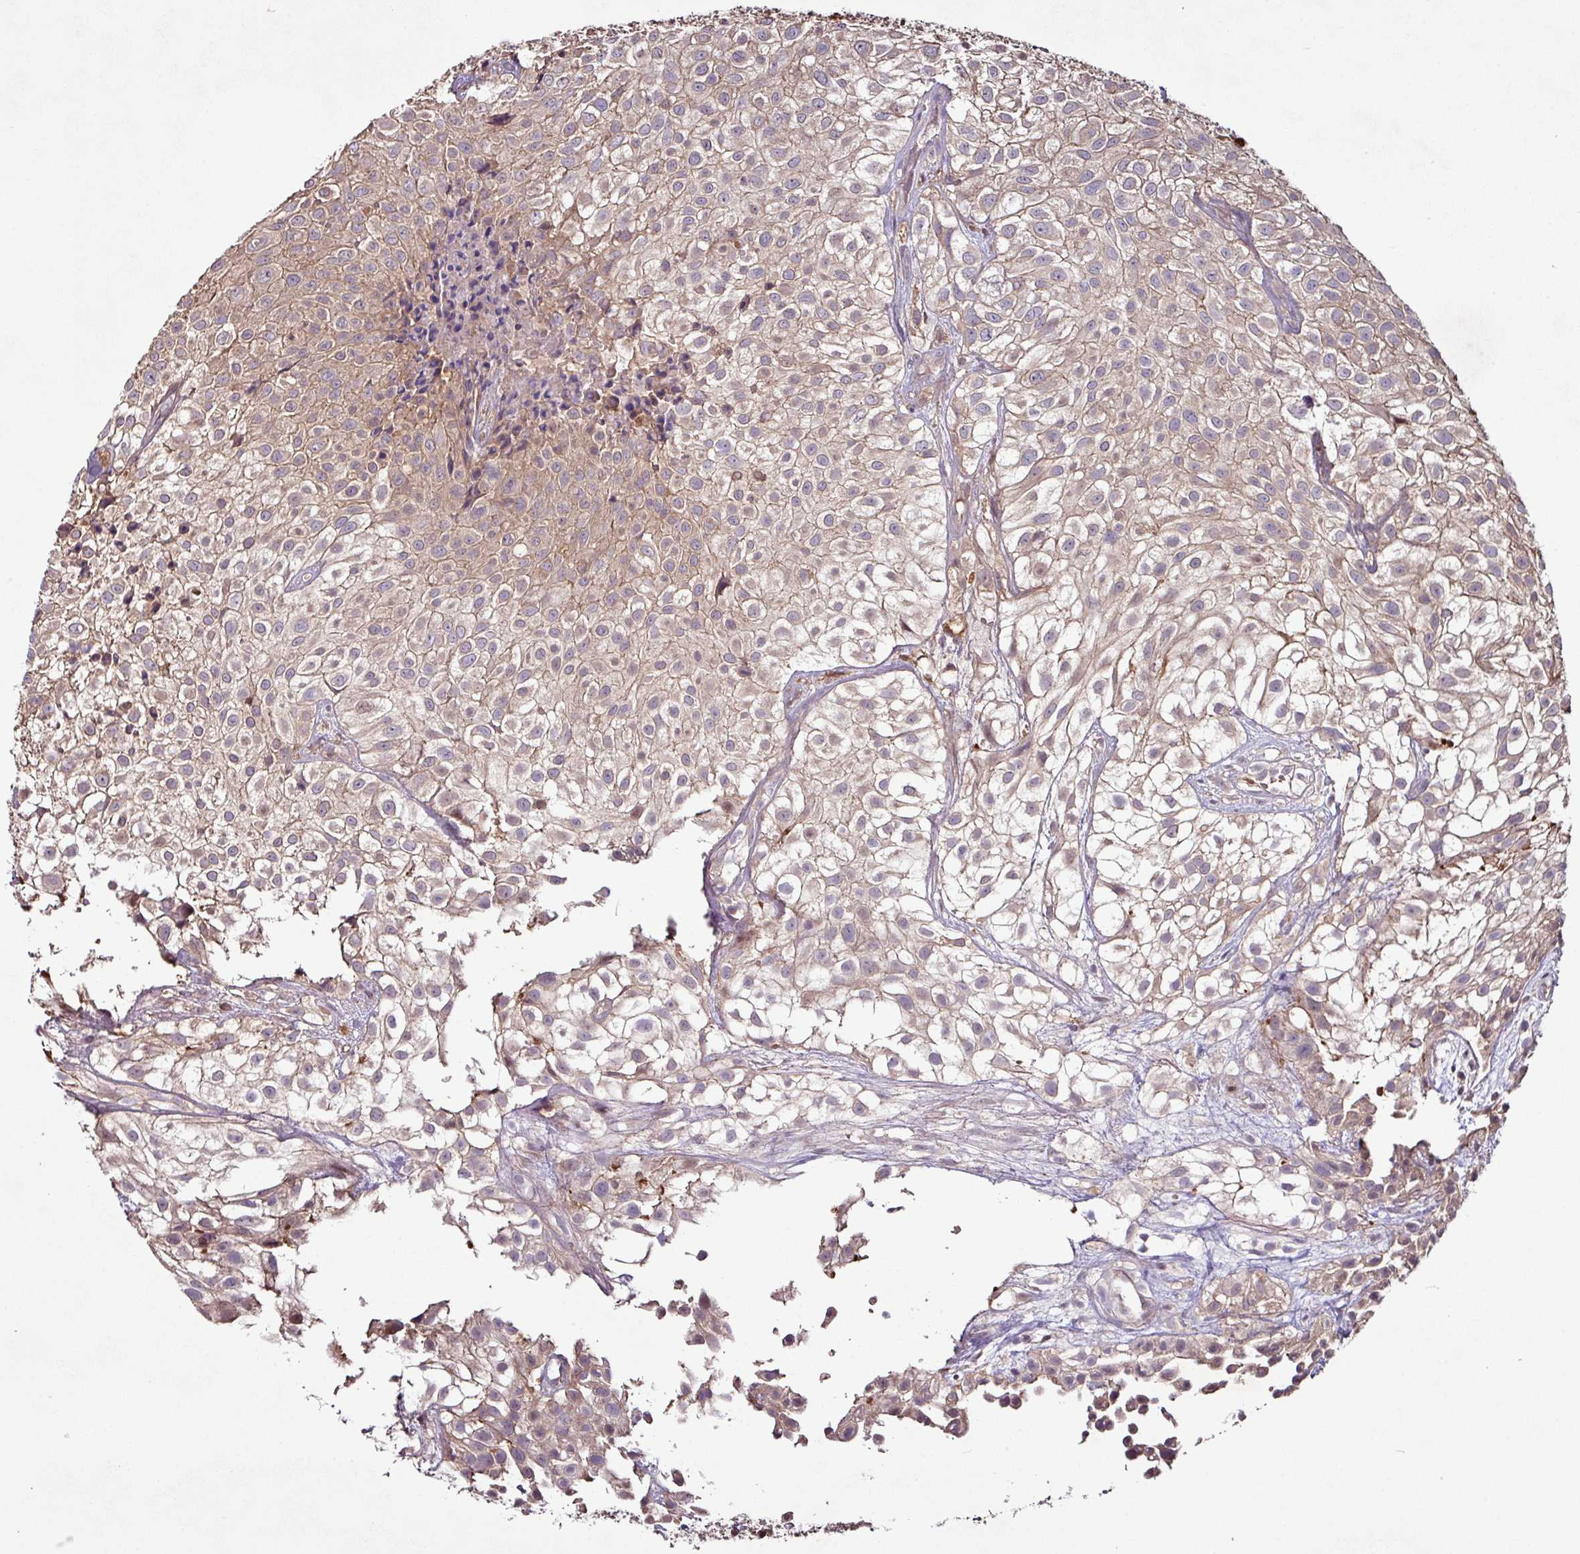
{"staining": {"intensity": "weak", "quantity": "25%-75%", "location": "cytoplasmic/membranous"}, "tissue": "urothelial cancer", "cell_type": "Tumor cells", "image_type": "cancer", "snomed": [{"axis": "morphology", "description": "Urothelial carcinoma, High grade"}, {"axis": "topography", "description": "Urinary bladder"}], "caption": "A brown stain highlights weak cytoplasmic/membranous positivity of a protein in human high-grade urothelial carcinoma tumor cells.", "gene": "GNPDA1", "patient": {"sex": "male", "age": 56}}